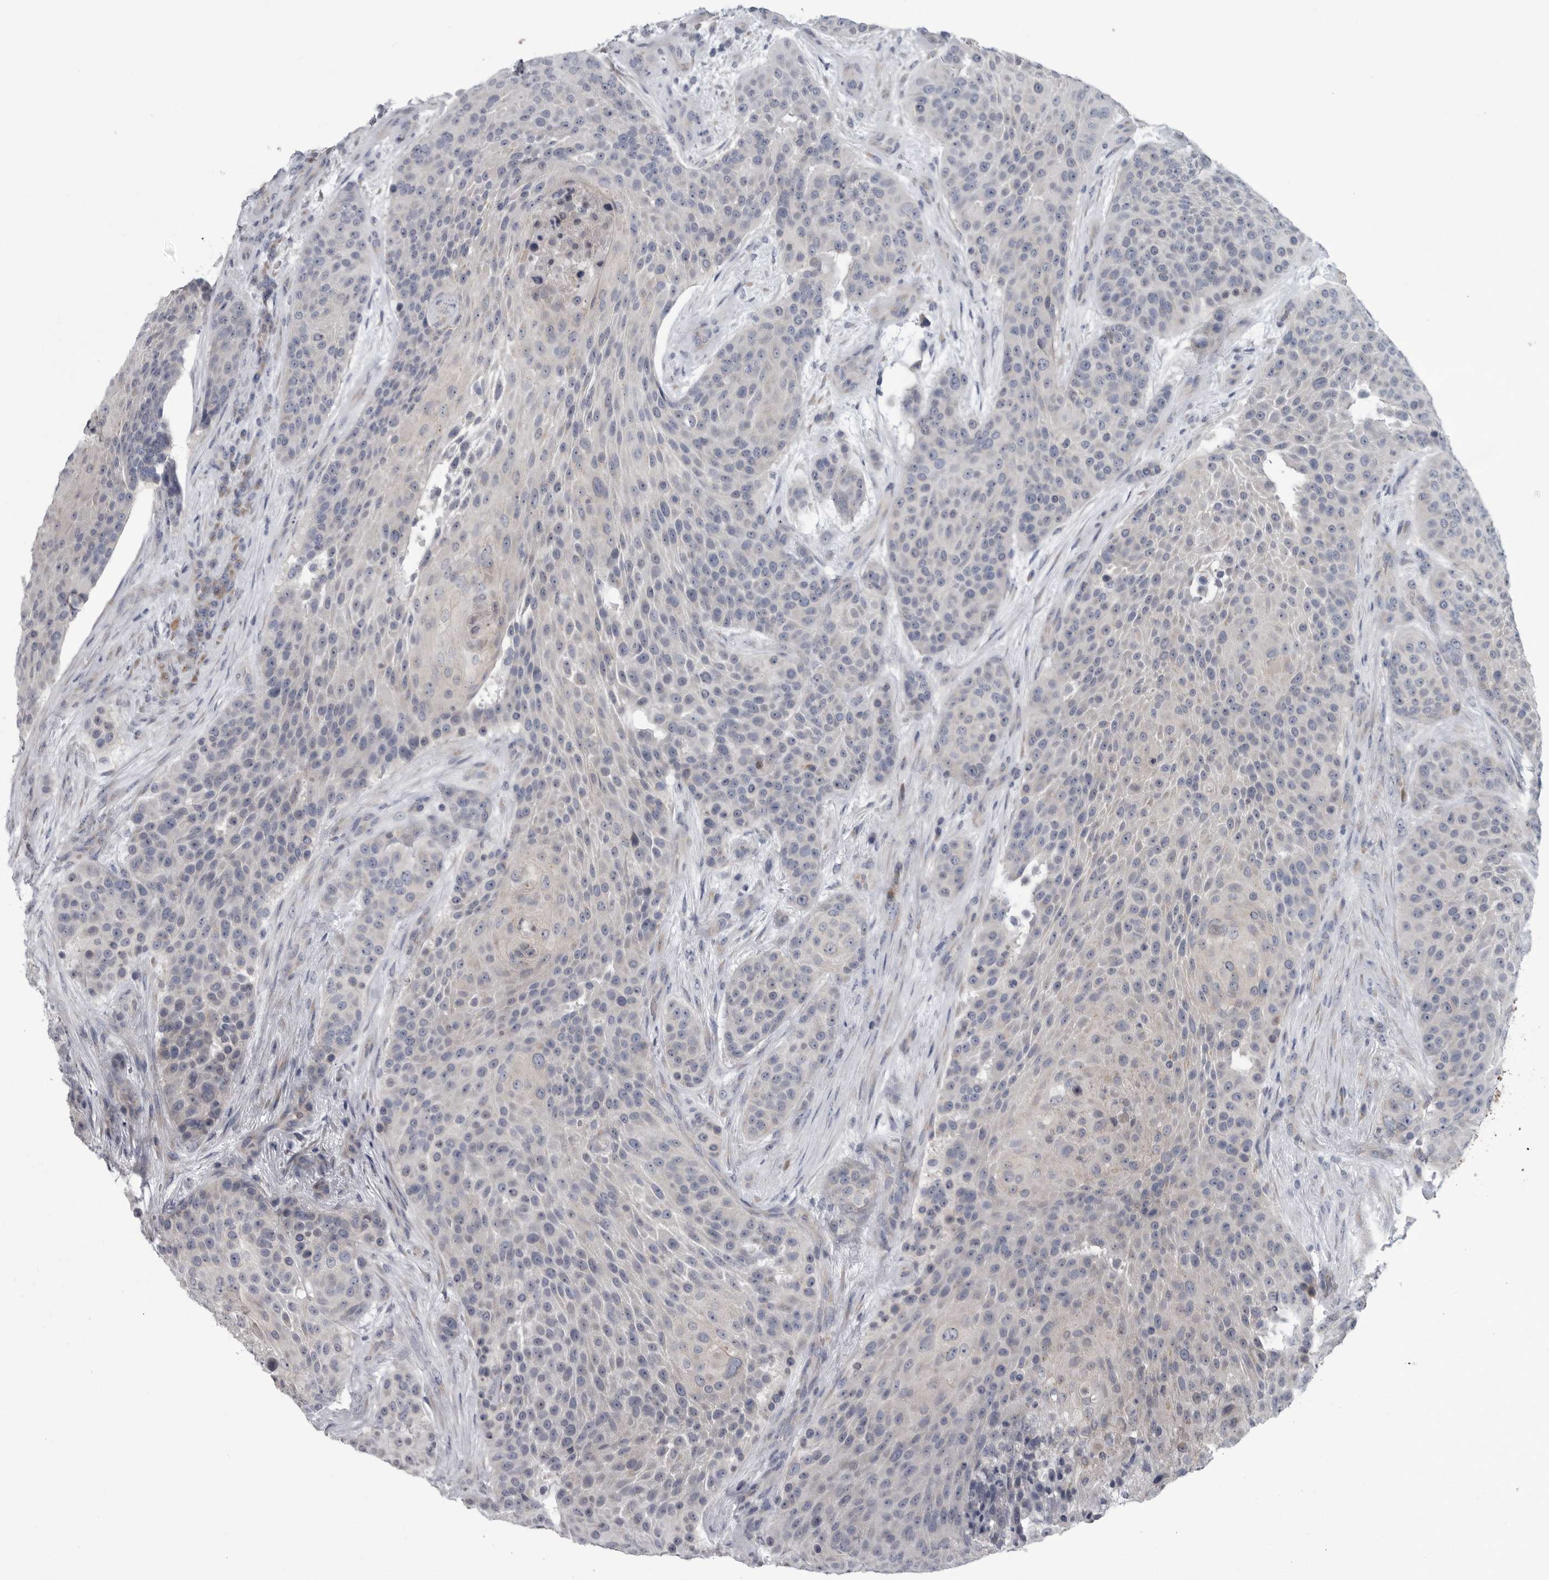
{"staining": {"intensity": "negative", "quantity": "none", "location": "none"}, "tissue": "urothelial cancer", "cell_type": "Tumor cells", "image_type": "cancer", "snomed": [{"axis": "morphology", "description": "Urothelial carcinoma, High grade"}, {"axis": "topography", "description": "Urinary bladder"}], "caption": "IHC photomicrograph of urothelial cancer stained for a protein (brown), which reveals no staining in tumor cells. (Stains: DAB (3,3'-diaminobenzidine) immunohistochemistry with hematoxylin counter stain, Microscopy: brightfield microscopy at high magnification).", "gene": "MYOC", "patient": {"sex": "female", "age": 63}}